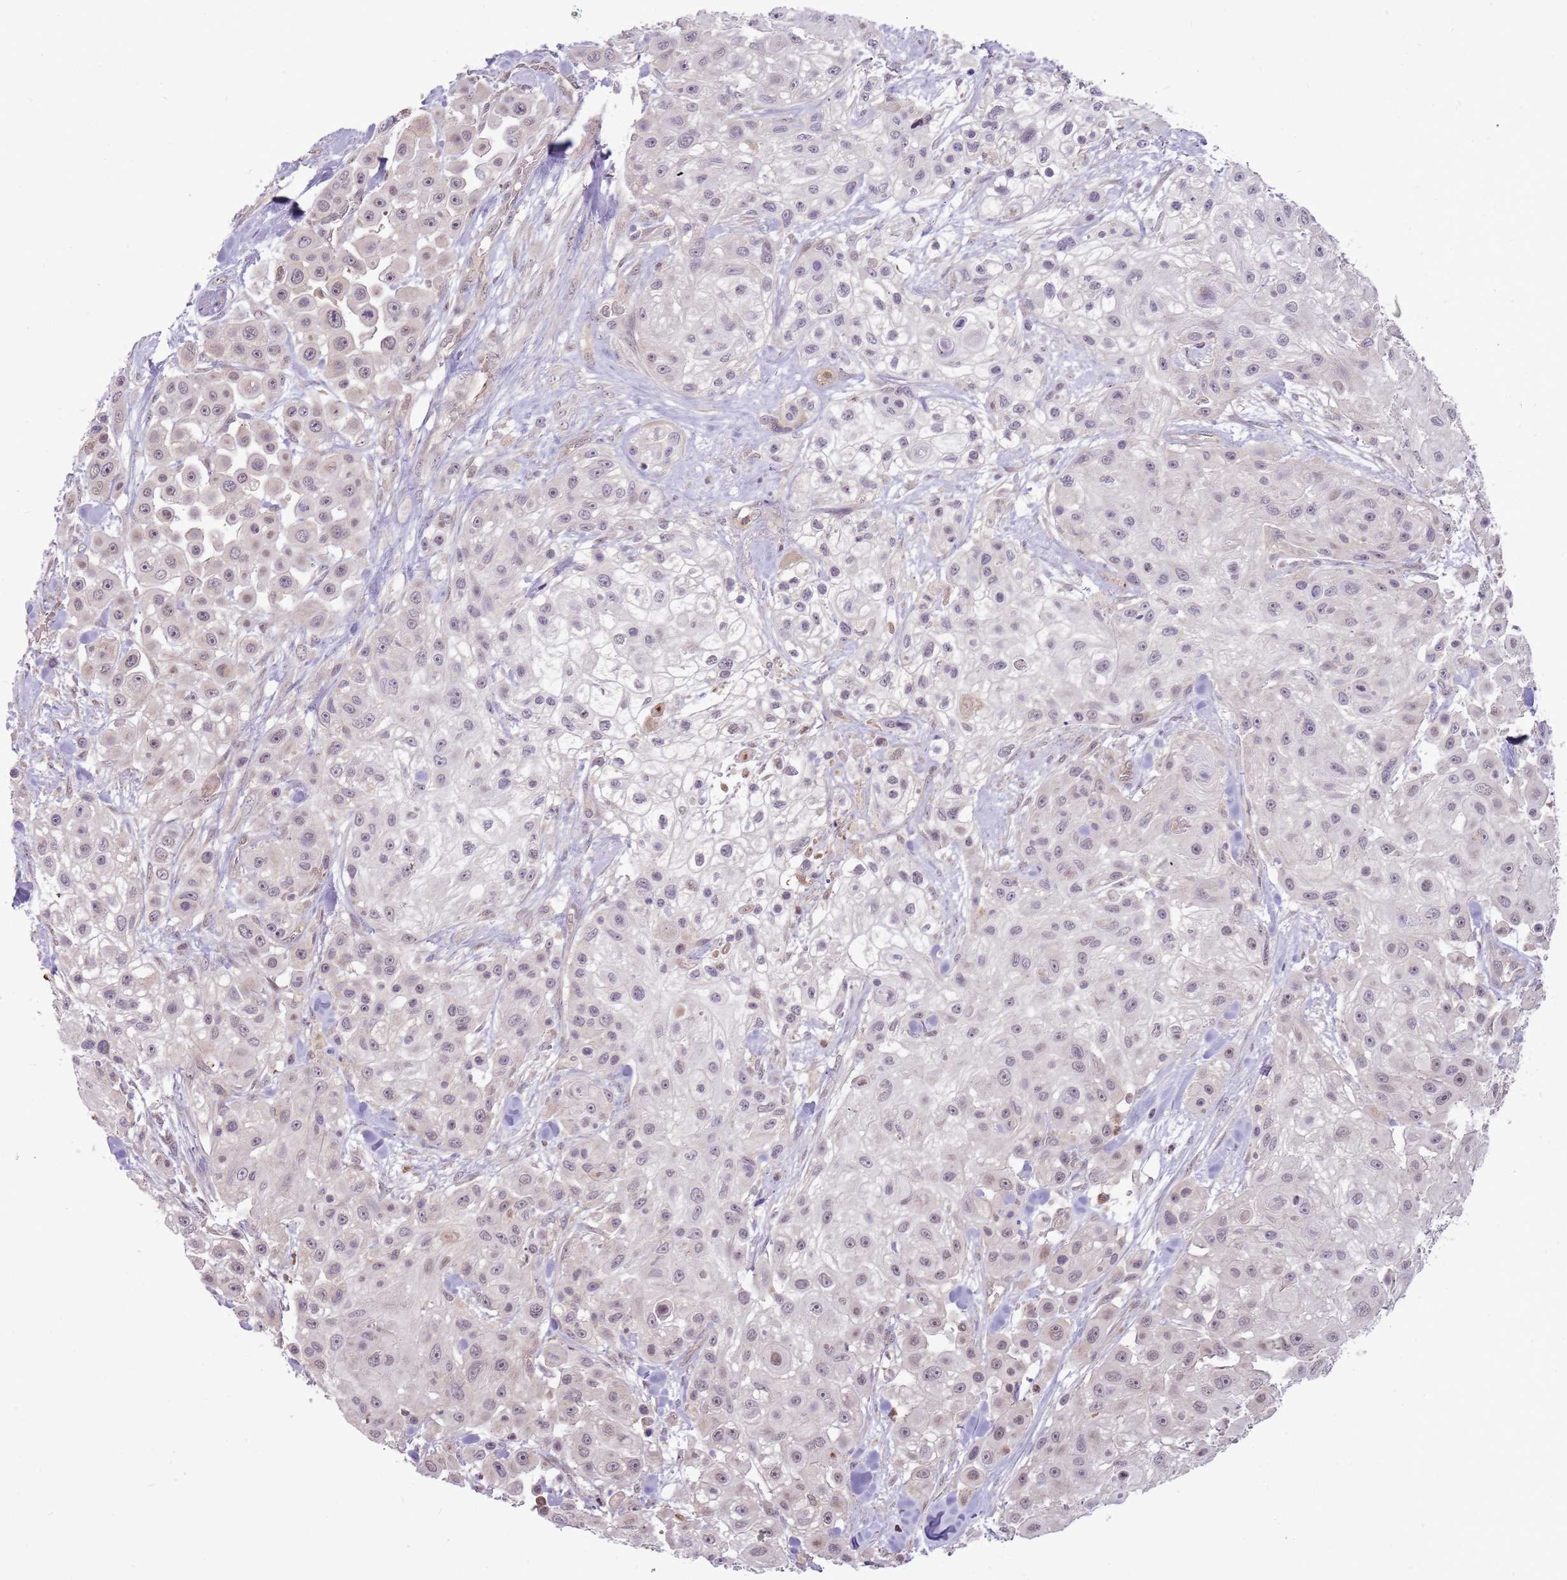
{"staining": {"intensity": "weak", "quantity": "25%-75%", "location": "nuclear"}, "tissue": "skin cancer", "cell_type": "Tumor cells", "image_type": "cancer", "snomed": [{"axis": "morphology", "description": "Squamous cell carcinoma, NOS"}, {"axis": "topography", "description": "Skin"}], "caption": "Squamous cell carcinoma (skin) stained for a protein (brown) shows weak nuclear positive positivity in about 25%-75% of tumor cells.", "gene": "NBPF6", "patient": {"sex": "male", "age": 67}}